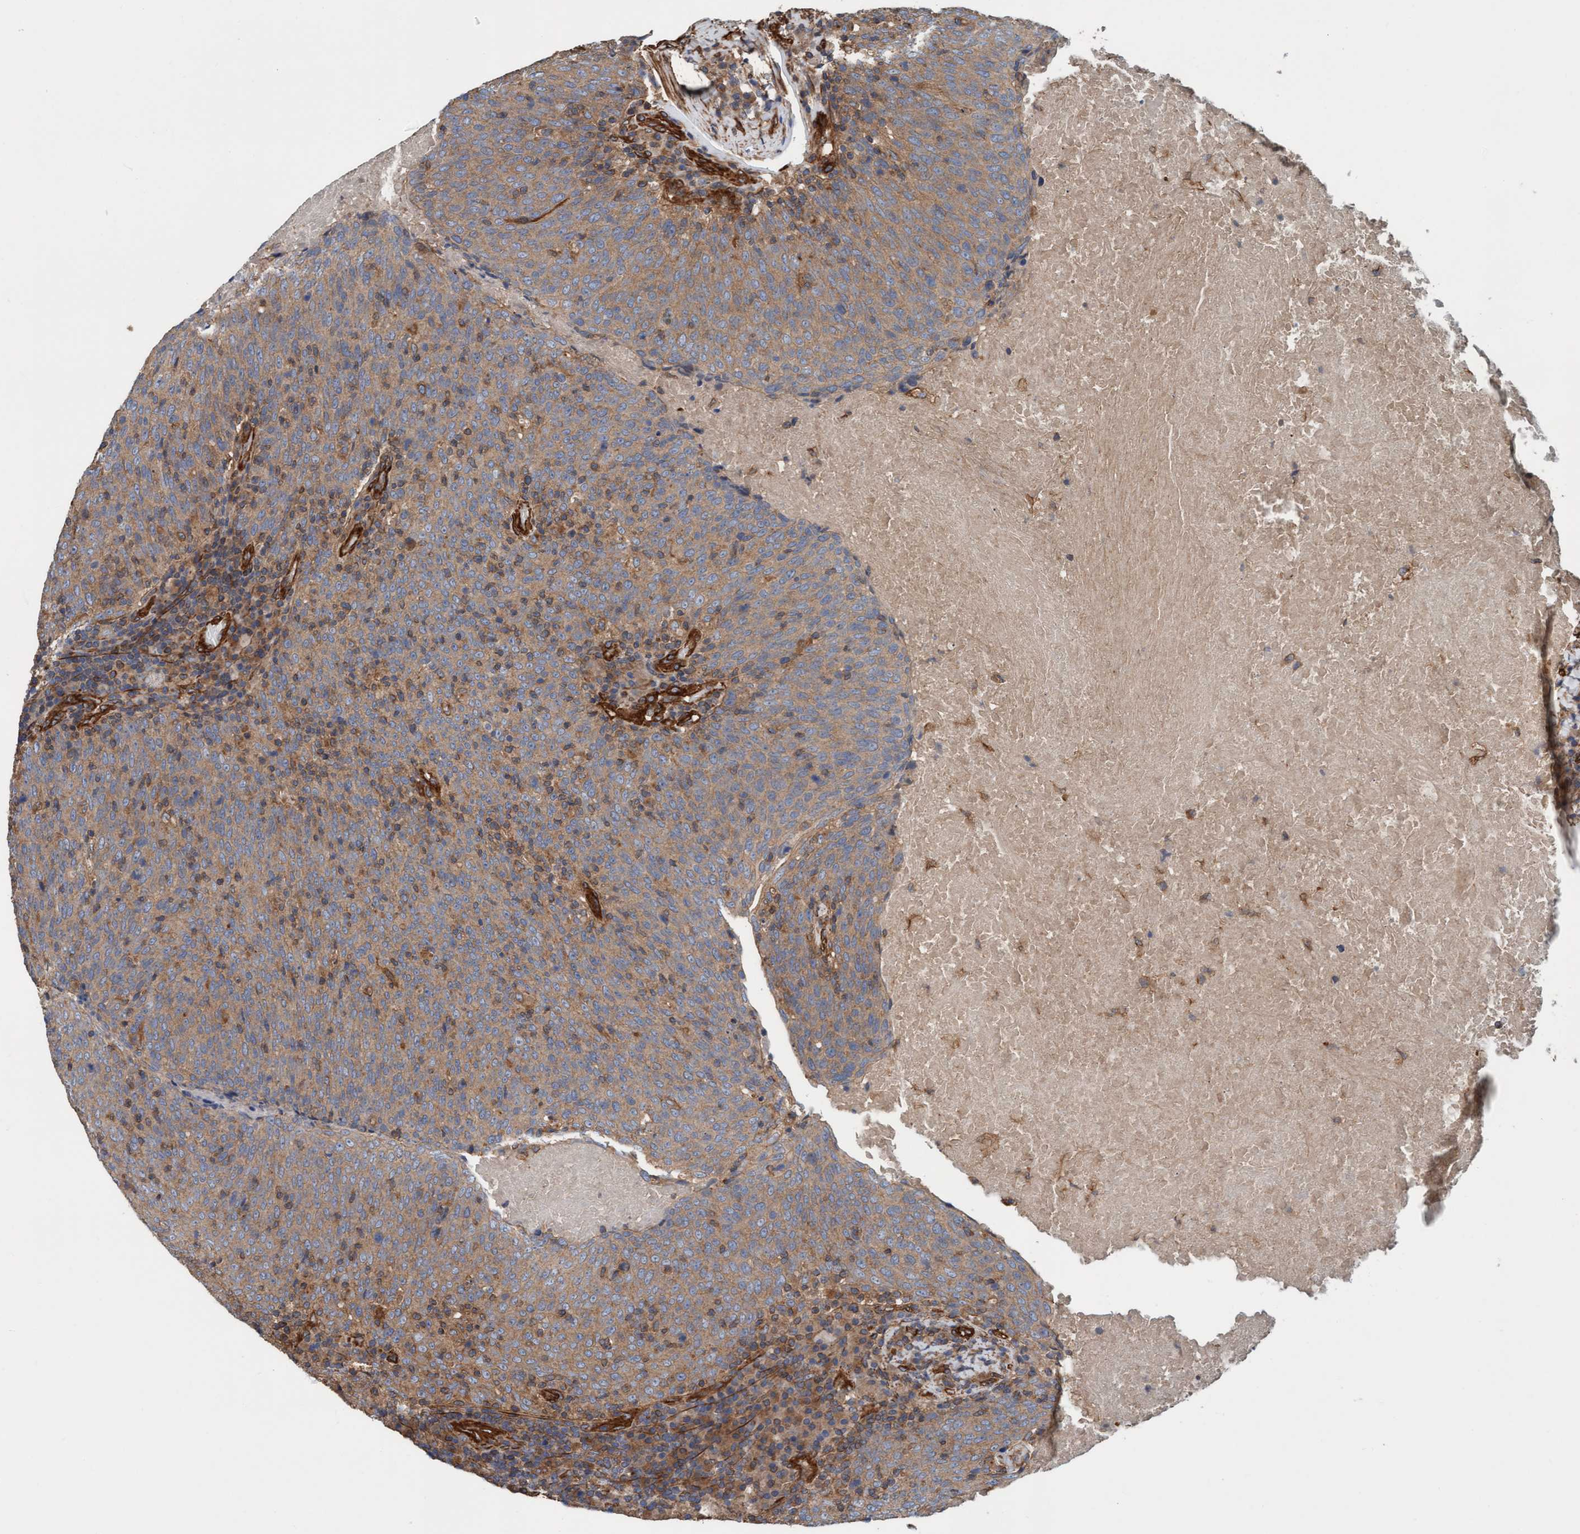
{"staining": {"intensity": "moderate", "quantity": ">75%", "location": "cytoplasmic/membranous"}, "tissue": "head and neck cancer", "cell_type": "Tumor cells", "image_type": "cancer", "snomed": [{"axis": "morphology", "description": "Squamous cell carcinoma, NOS"}, {"axis": "morphology", "description": "Squamous cell carcinoma, metastatic, NOS"}, {"axis": "topography", "description": "Lymph node"}, {"axis": "topography", "description": "Head-Neck"}], "caption": "Immunohistochemical staining of head and neck cancer displays medium levels of moderate cytoplasmic/membranous staining in approximately >75% of tumor cells.", "gene": "STXBP4", "patient": {"sex": "male", "age": 62}}